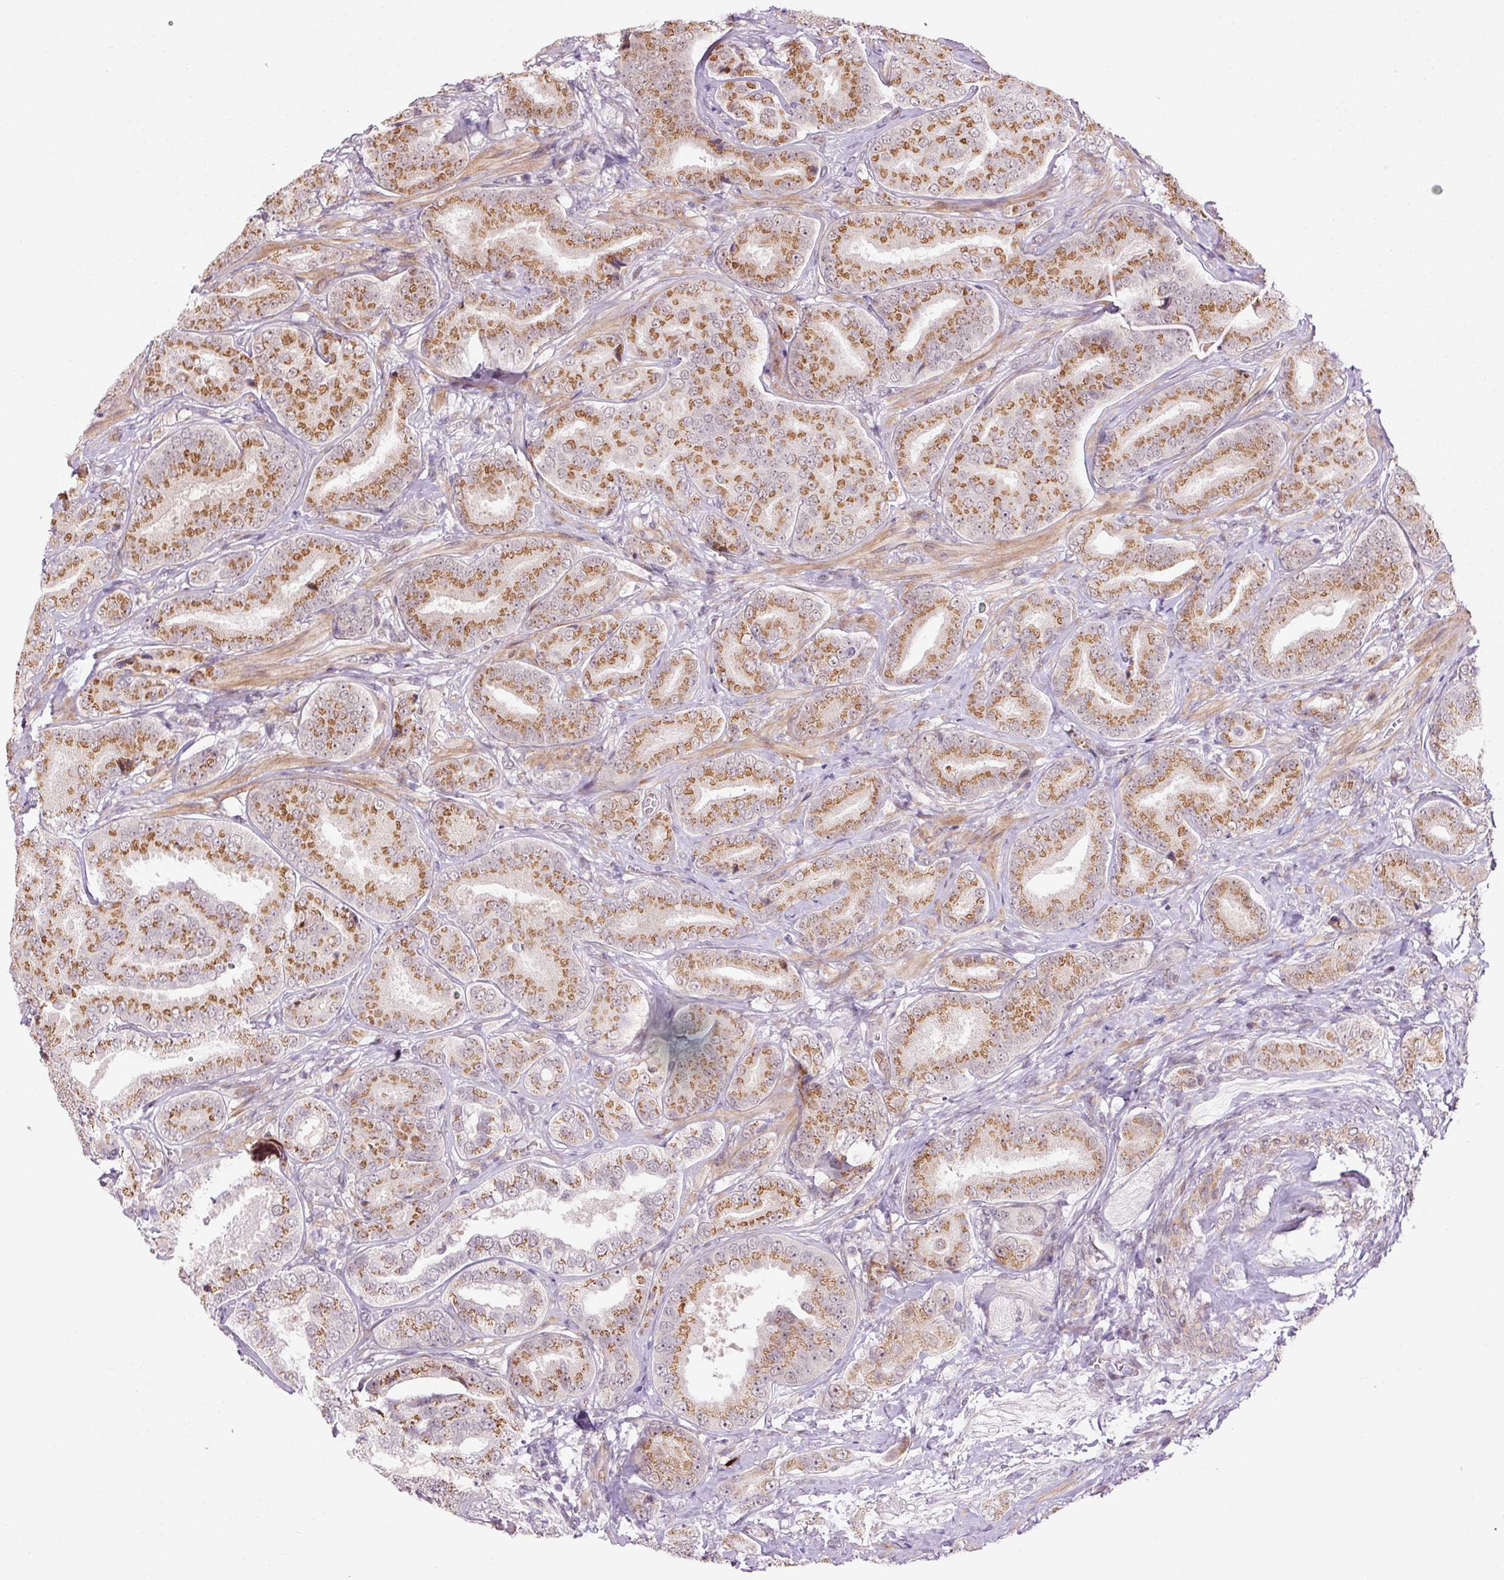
{"staining": {"intensity": "moderate", "quantity": ">75%", "location": "cytoplasmic/membranous"}, "tissue": "prostate cancer", "cell_type": "Tumor cells", "image_type": "cancer", "snomed": [{"axis": "morphology", "description": "Adenocarcinoma, High grade"}, {"axis": "topography", "description": "Prostate"}], "caption": "Immunohistochemistry (IHC) (DAB (3,3'-diaminobenzidine)) staining of human prostate cancer (high-grade adenocarcinoma) displays moderate cytoplasmic/membranous protein expression in approximately >75% of tumor cells. (IHC, brightfield microscopy, high magnification).", "gene": "ANKRD20A1", "patient": {"sex": "male", "age": 63}}